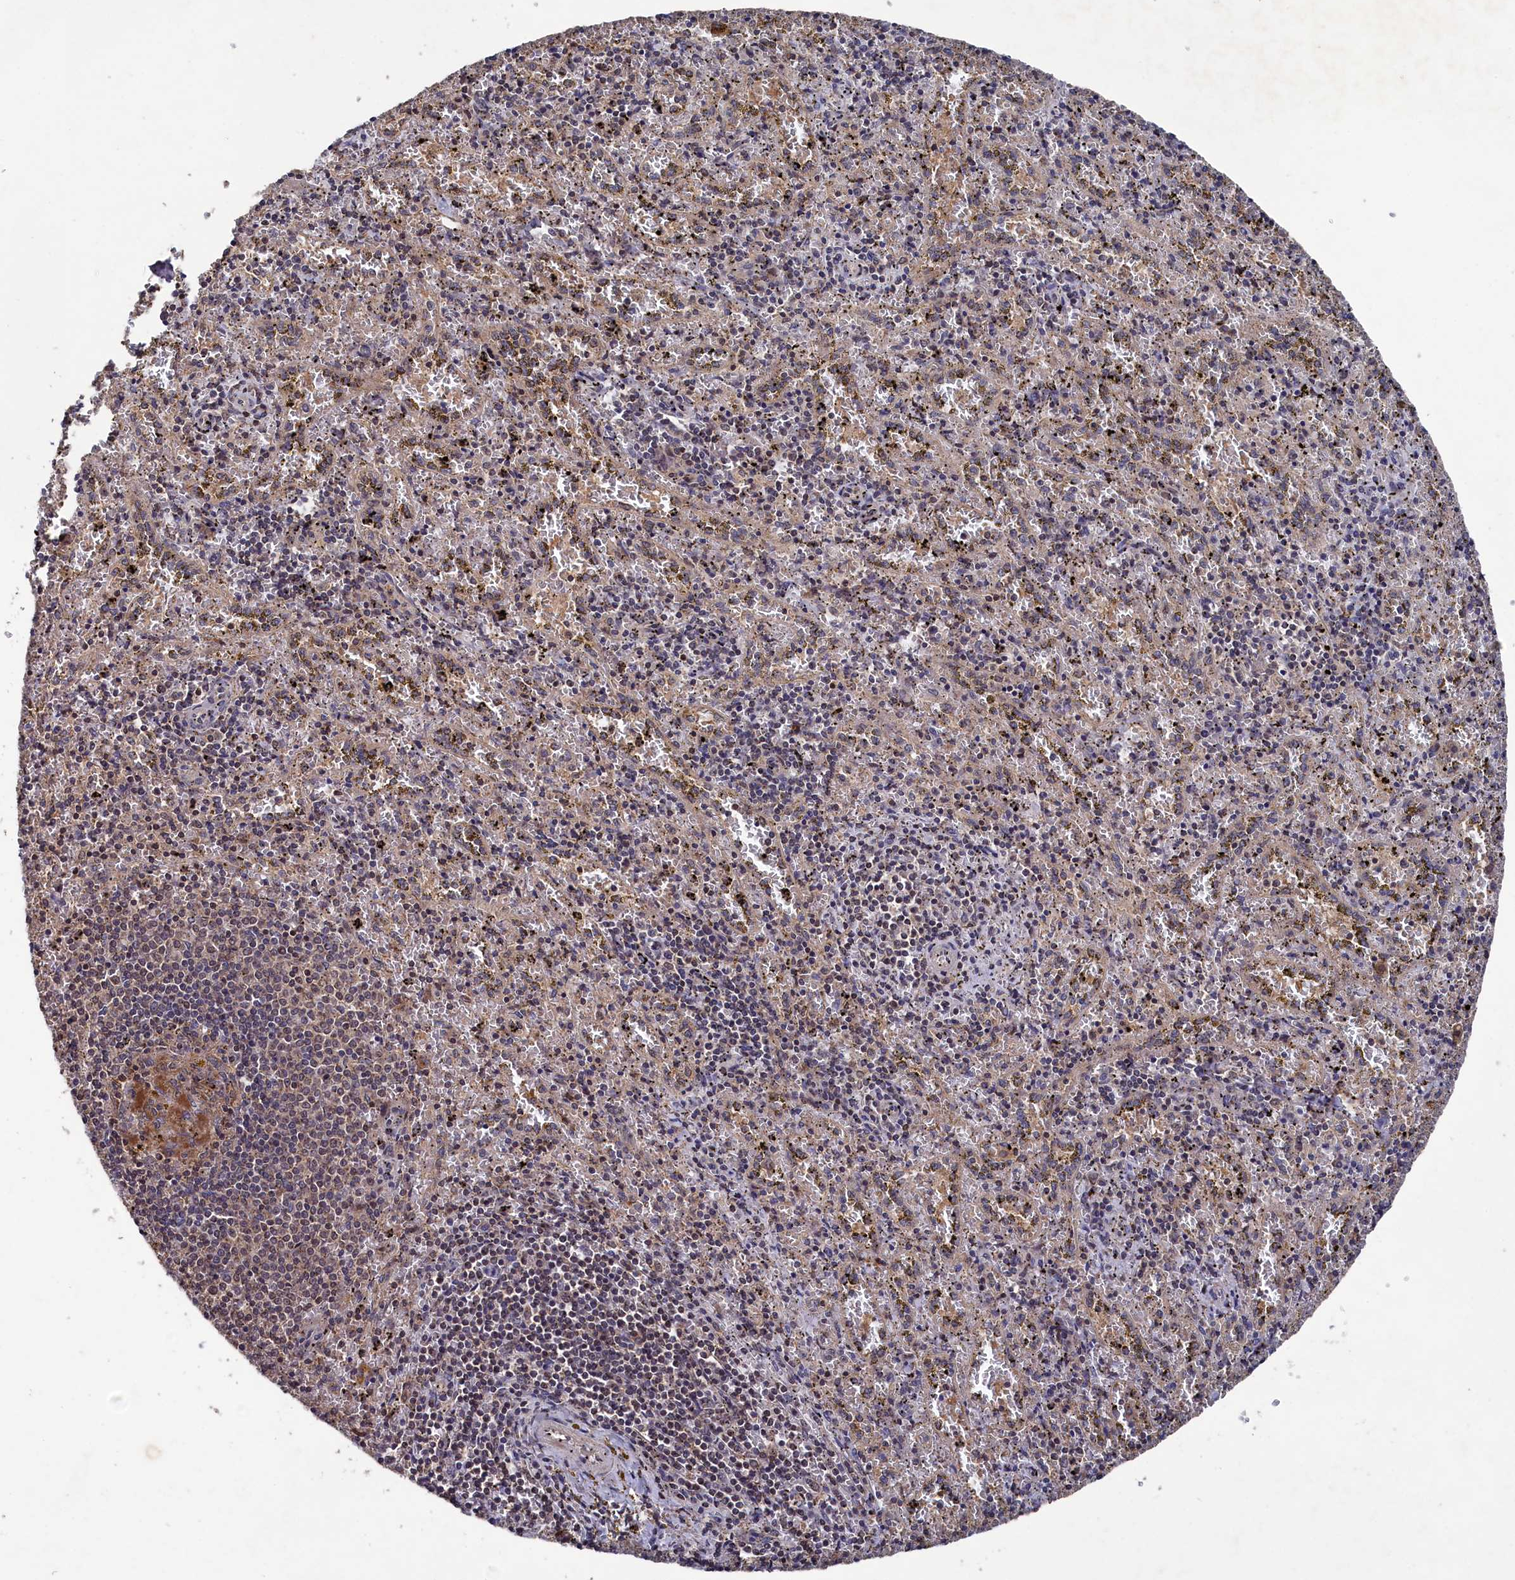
{"staining": {"intensity": "weak", "quantity": "<25%", "location": "cytoplasmic/membranous"}, "tissue": "spleen", "cell_type": "Cells in red pulp", "image_type": "normal", "snomed": [{"axis": "morphology", "description": "Normal tissue, NOS"}, {"axis": "topography", "description": "Spleen"}], "caption": "This is a histopathology image of immunohistochemistry (IHC) staining of benign spleen, which shows no staining in cells in red pulp. Brightfield microscopy of immunohistochemistry (IHC) stained with DAB (brown) and hematoxylin (blue), captured at high magnification.", "gene": "TMC5", "patient": {"sex": "male", "age": 11}}